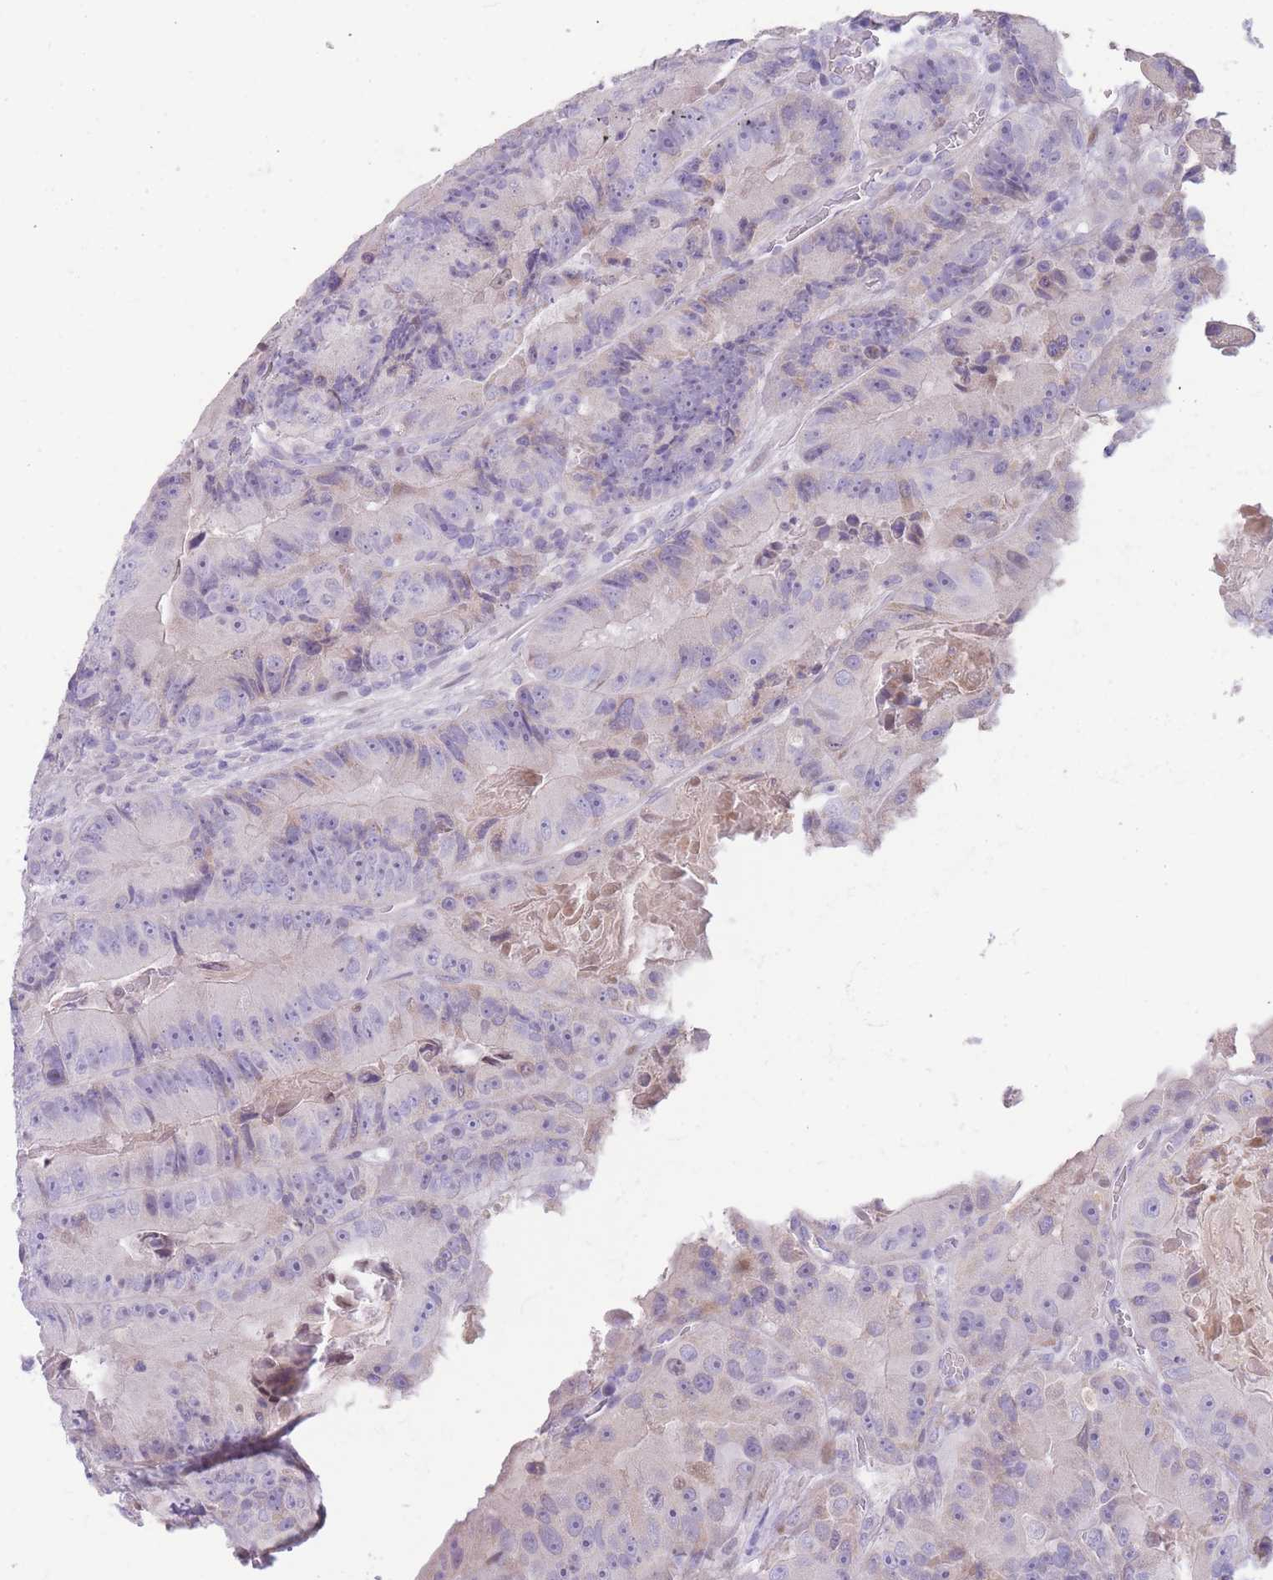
{"staining": {"intensity": "negative", "quantity": "none", "location": "none"}, "tissue": "colorectal cancer", "cell_type": "Tumor cells", "image_type": "cancer", "snomed": [{"axis": "morphology", "description": "Adenocarcinoma, NOS"}, {"axis": "topography", "description": "Colon"}], "caption": "This is an immunohistochemistry (IHC) micrograph of human adenocarcinoma (colorectal). There is no expression in tumor cells.", "gene": "SHCBP1", "patient": {"sex": "female", "age": 86}}